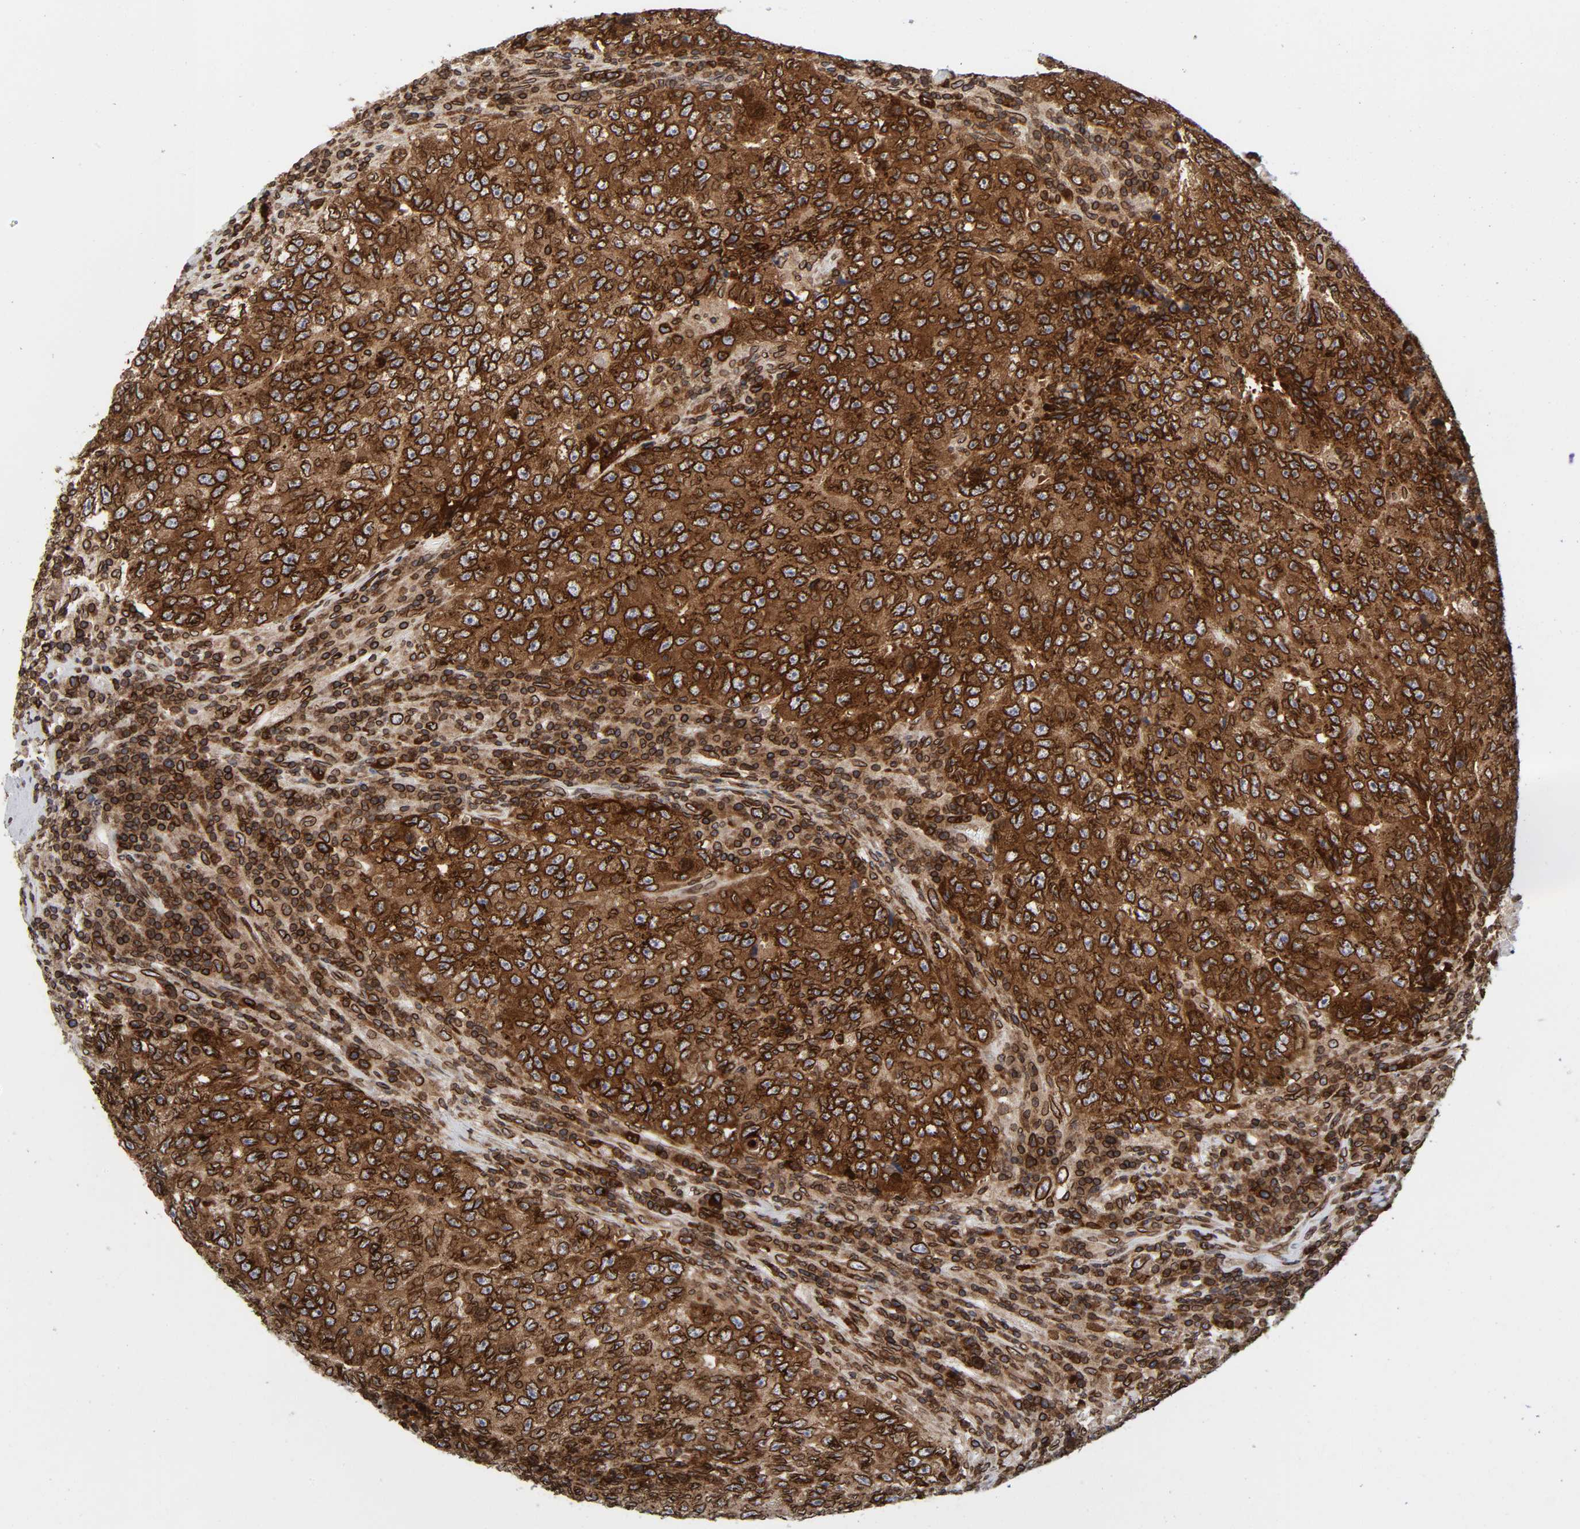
{"staining": {"intensity": "strong", "quantity": ">75%", "location": "cytoplasmic/membranous,nuclear"}, "tissue": "testis cancer", "cell_type": "Tumor cells", "image_type": "cancer", "snomed": [{"axis": "morphology", "description": "Necrosis, NOS"}, {"axis": "morphology", "description": "Carcinoma, Embryonal, NOS"}, {"axis": "topography", "description": "Testis"}], "caption": "Strong cytoplasmic/membranous and nuclear positivity for a protein is seen in about >75% of tumor cells of testis cancer (embryonal carcinoma) using IHC.", "gene": "RANGAP1", "patient": {"sex": "male", "age": 19}}